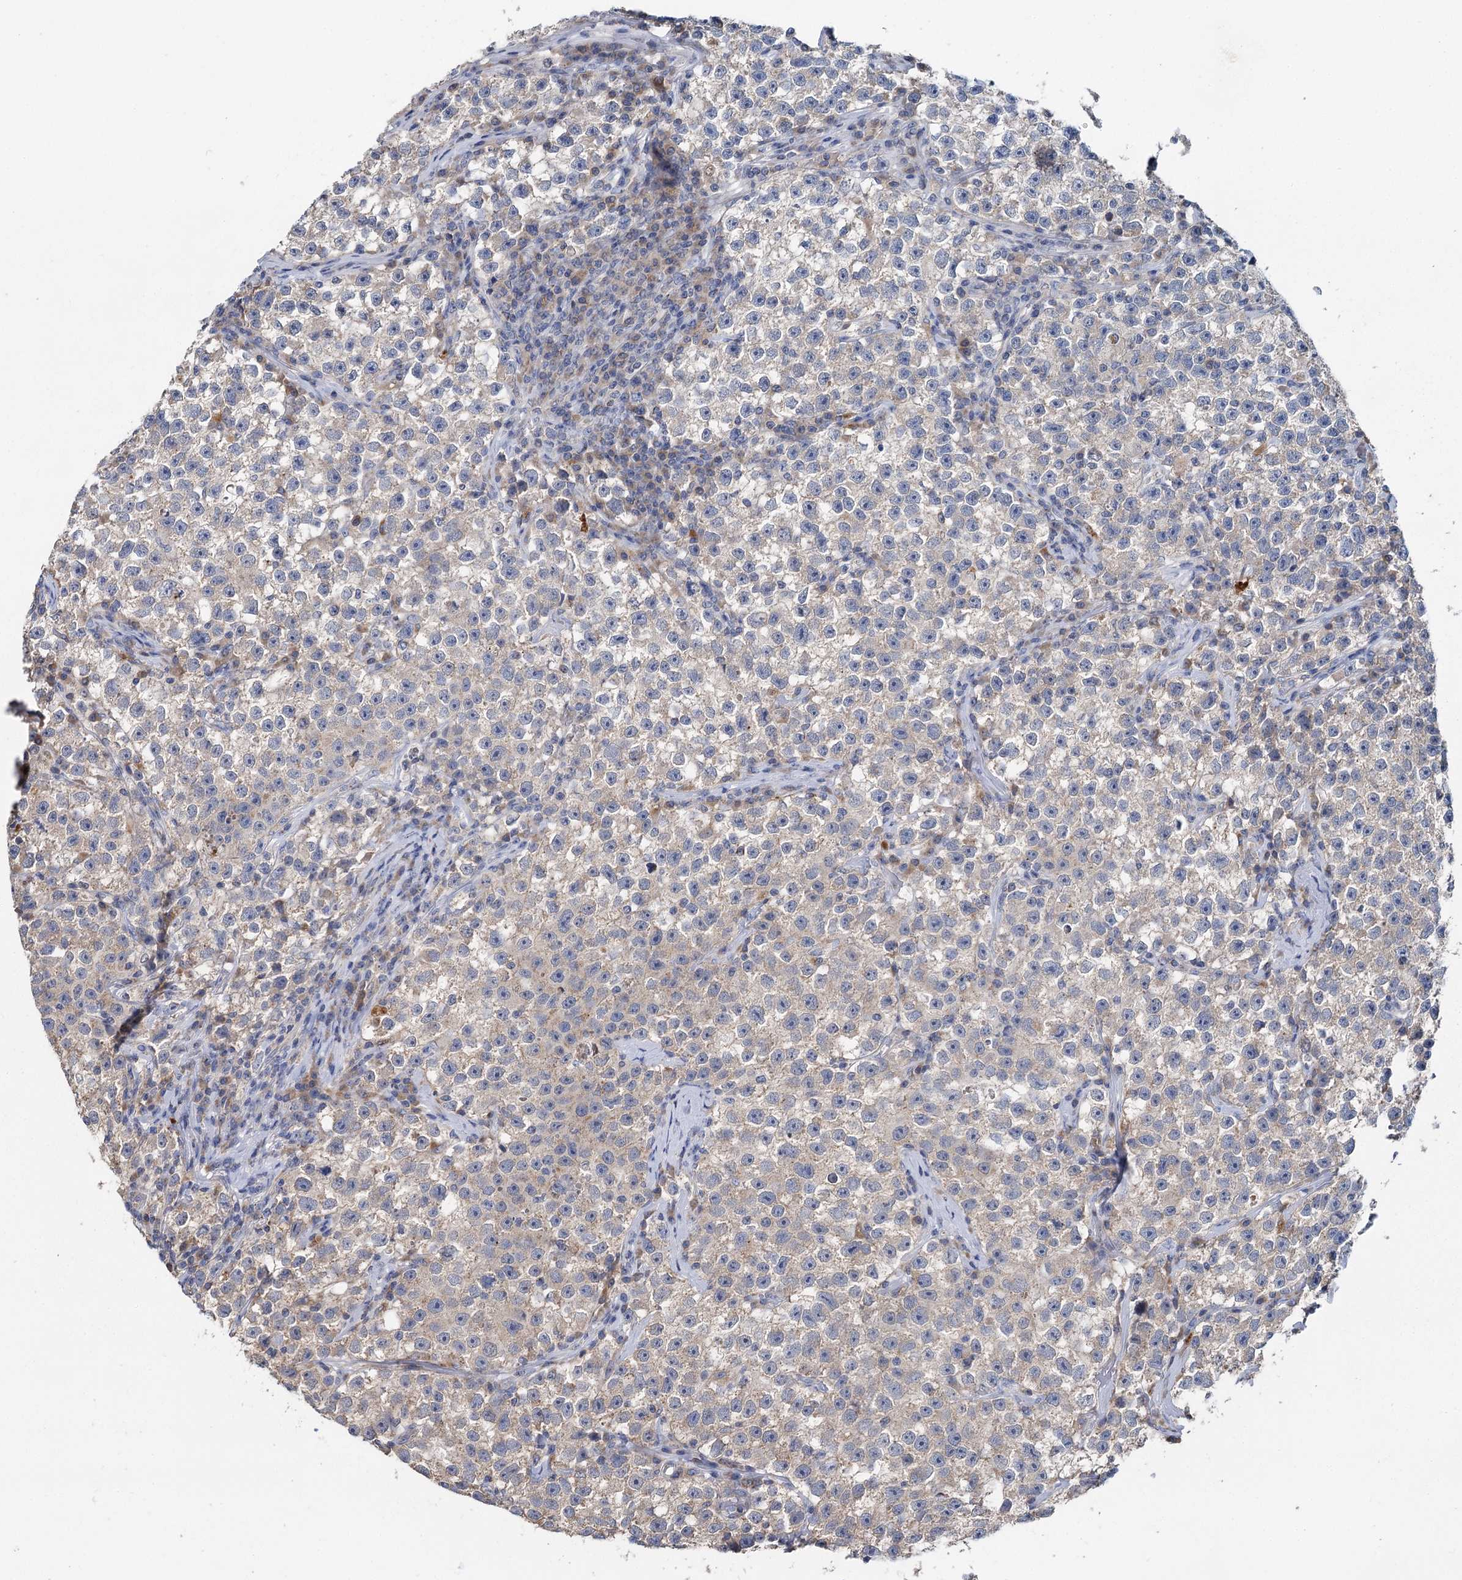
{"staining": {"intensity": "weak", "quantity": "<25%", "location": "cytoplasmic/membranous"}, "tissue": "testis cancer", "cell_type": "Tumor cells", "image_type": "cancer", "snomed": [{"axis": "morphology", "description": "Seminoma, NOS"}, {"axis": "topography", "description": "Testis"}], "caption": "IHC image of neoplastic tissue: human testis cancer stained with DAB displays no significant protein expression in tumor cells.", "gene": "ANKRD16", "patient": {"sex": "male", "age": 22}}